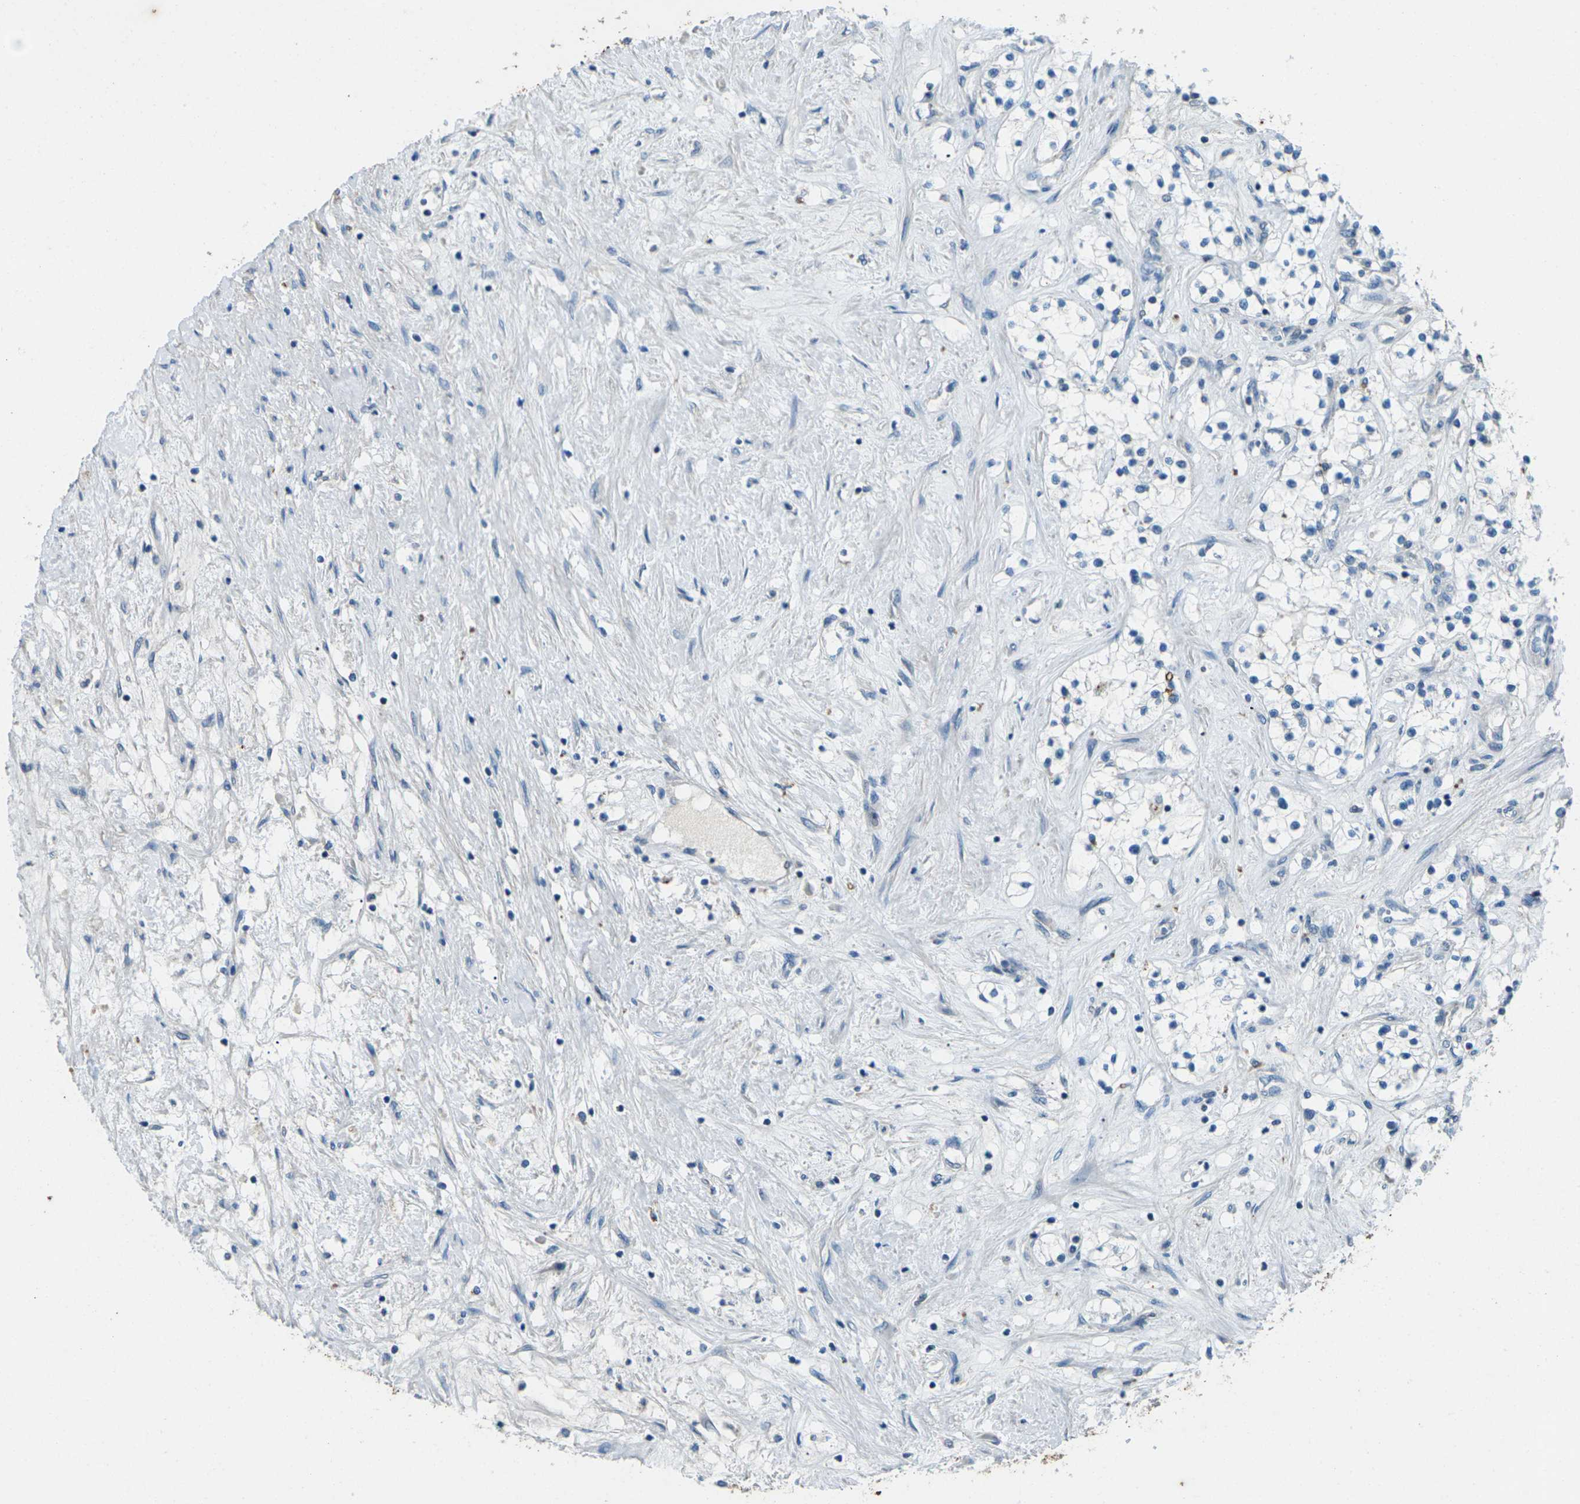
{"staining": {"intensity": "negative", "quantity": "none", "location": "none"}, "tissue": "renal cancer", "cell_type": "Tumor cells", "image_type": "cancer", "snomed": [{"axis": "morphology", "description": "Adenocarcinoma, NOS"}, {"axis": "topography", "description": "Kidney"}], "caption": "Protein analysis of renal adenocarcinoma exhibits no significant expression in tumor cells. (Brightfield microscopy of DAB (3,3'-diaminobenzidine) IHC at high magnification).", "gene": "SIGLEC14", "patient": {"sex": "male", "age": 68}}